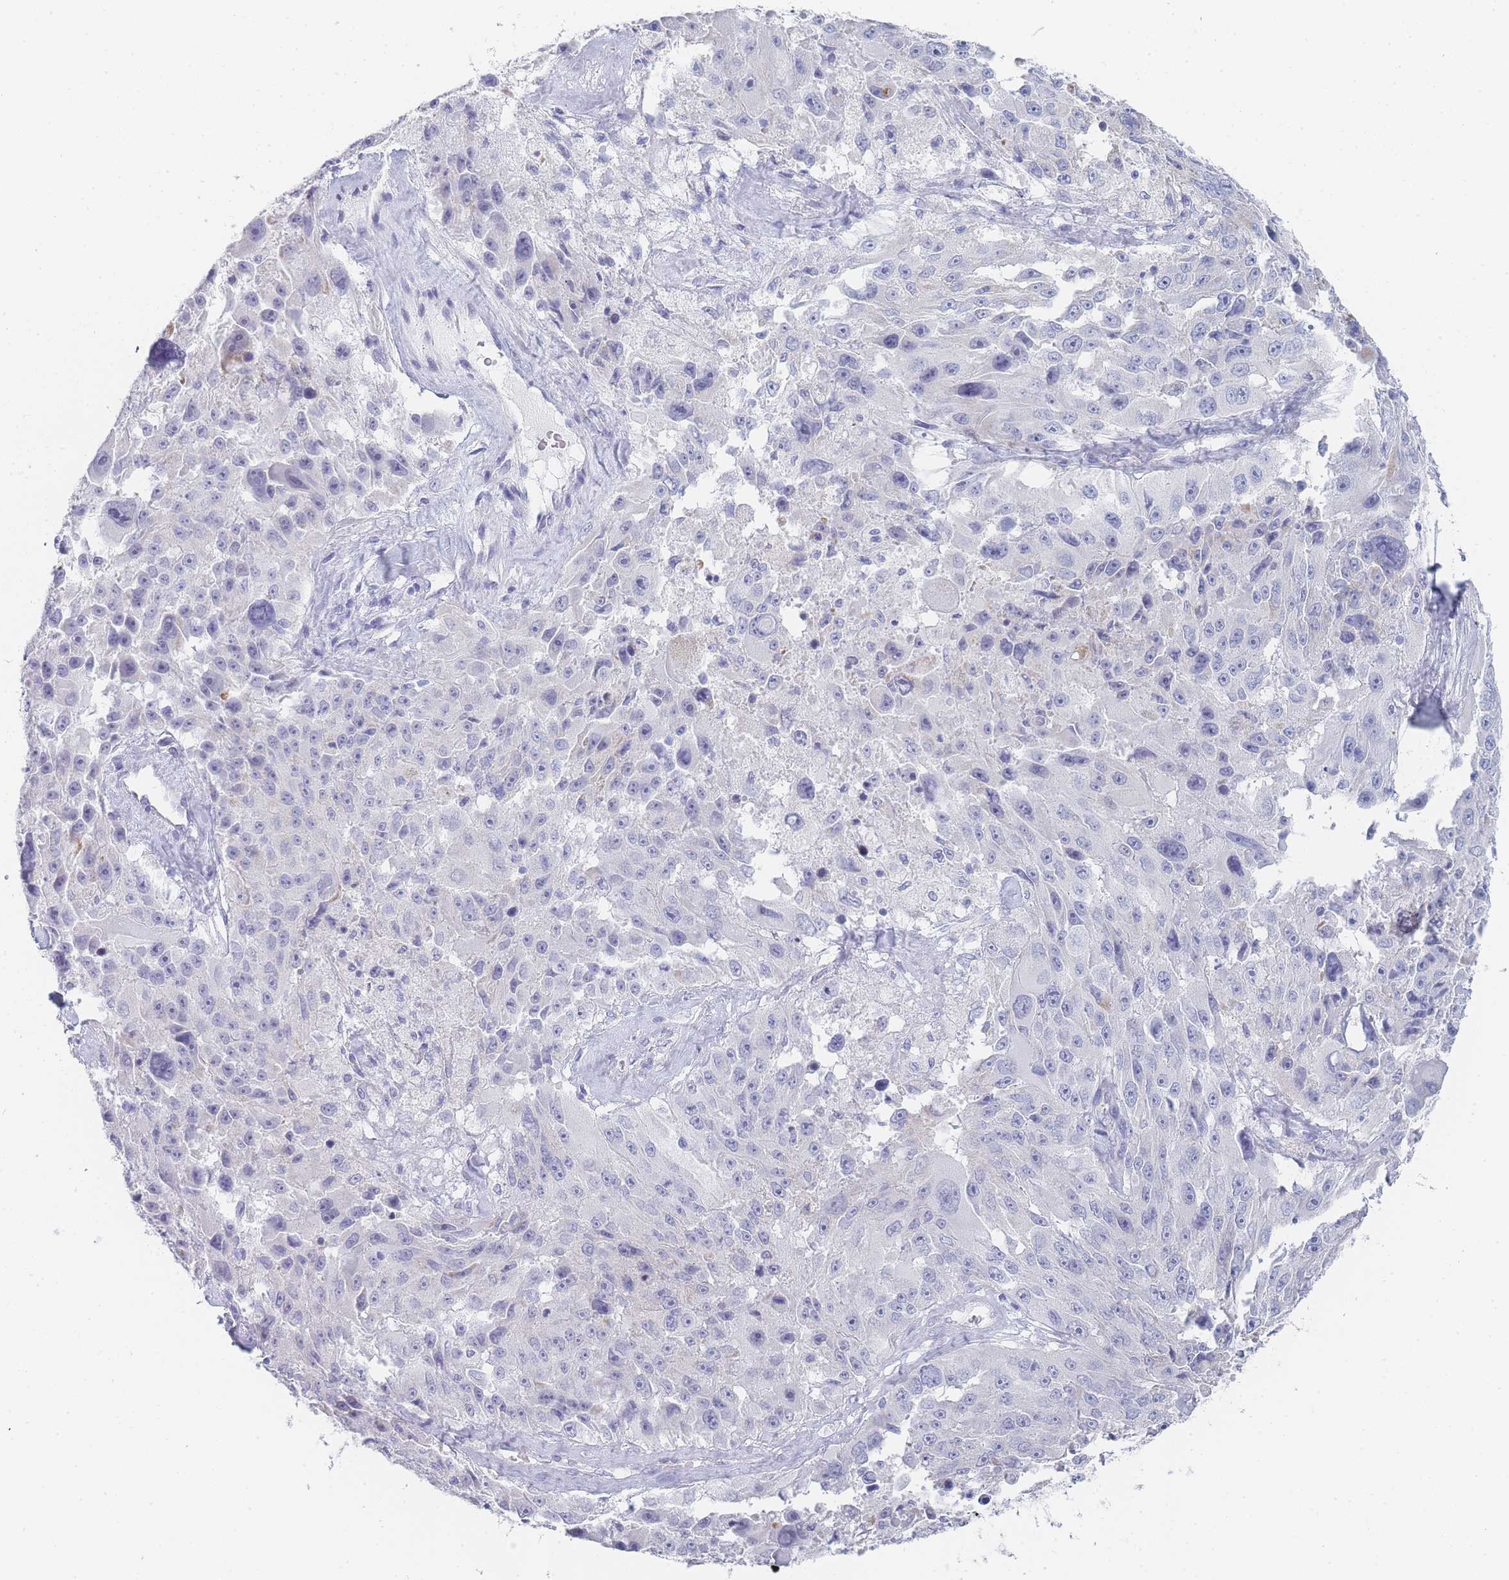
{"staining": {"intensity": "negative", "quantity": "none", "location": "none"}, "tissue": "melanoma", "cell_type": "Tumor cells", "image_type": "cancer", "snomed": [{"axis": "morphology", "description": "Malignant melanoma, Metastatic site"}, {"axis": "topography", "description": "Lymph node"}], "caption": "The histopathology image demonstrates no staining of tumor cells in melanoma.", "gene": "IMPG1", "patient": {"sex": "male", "age": 62}}